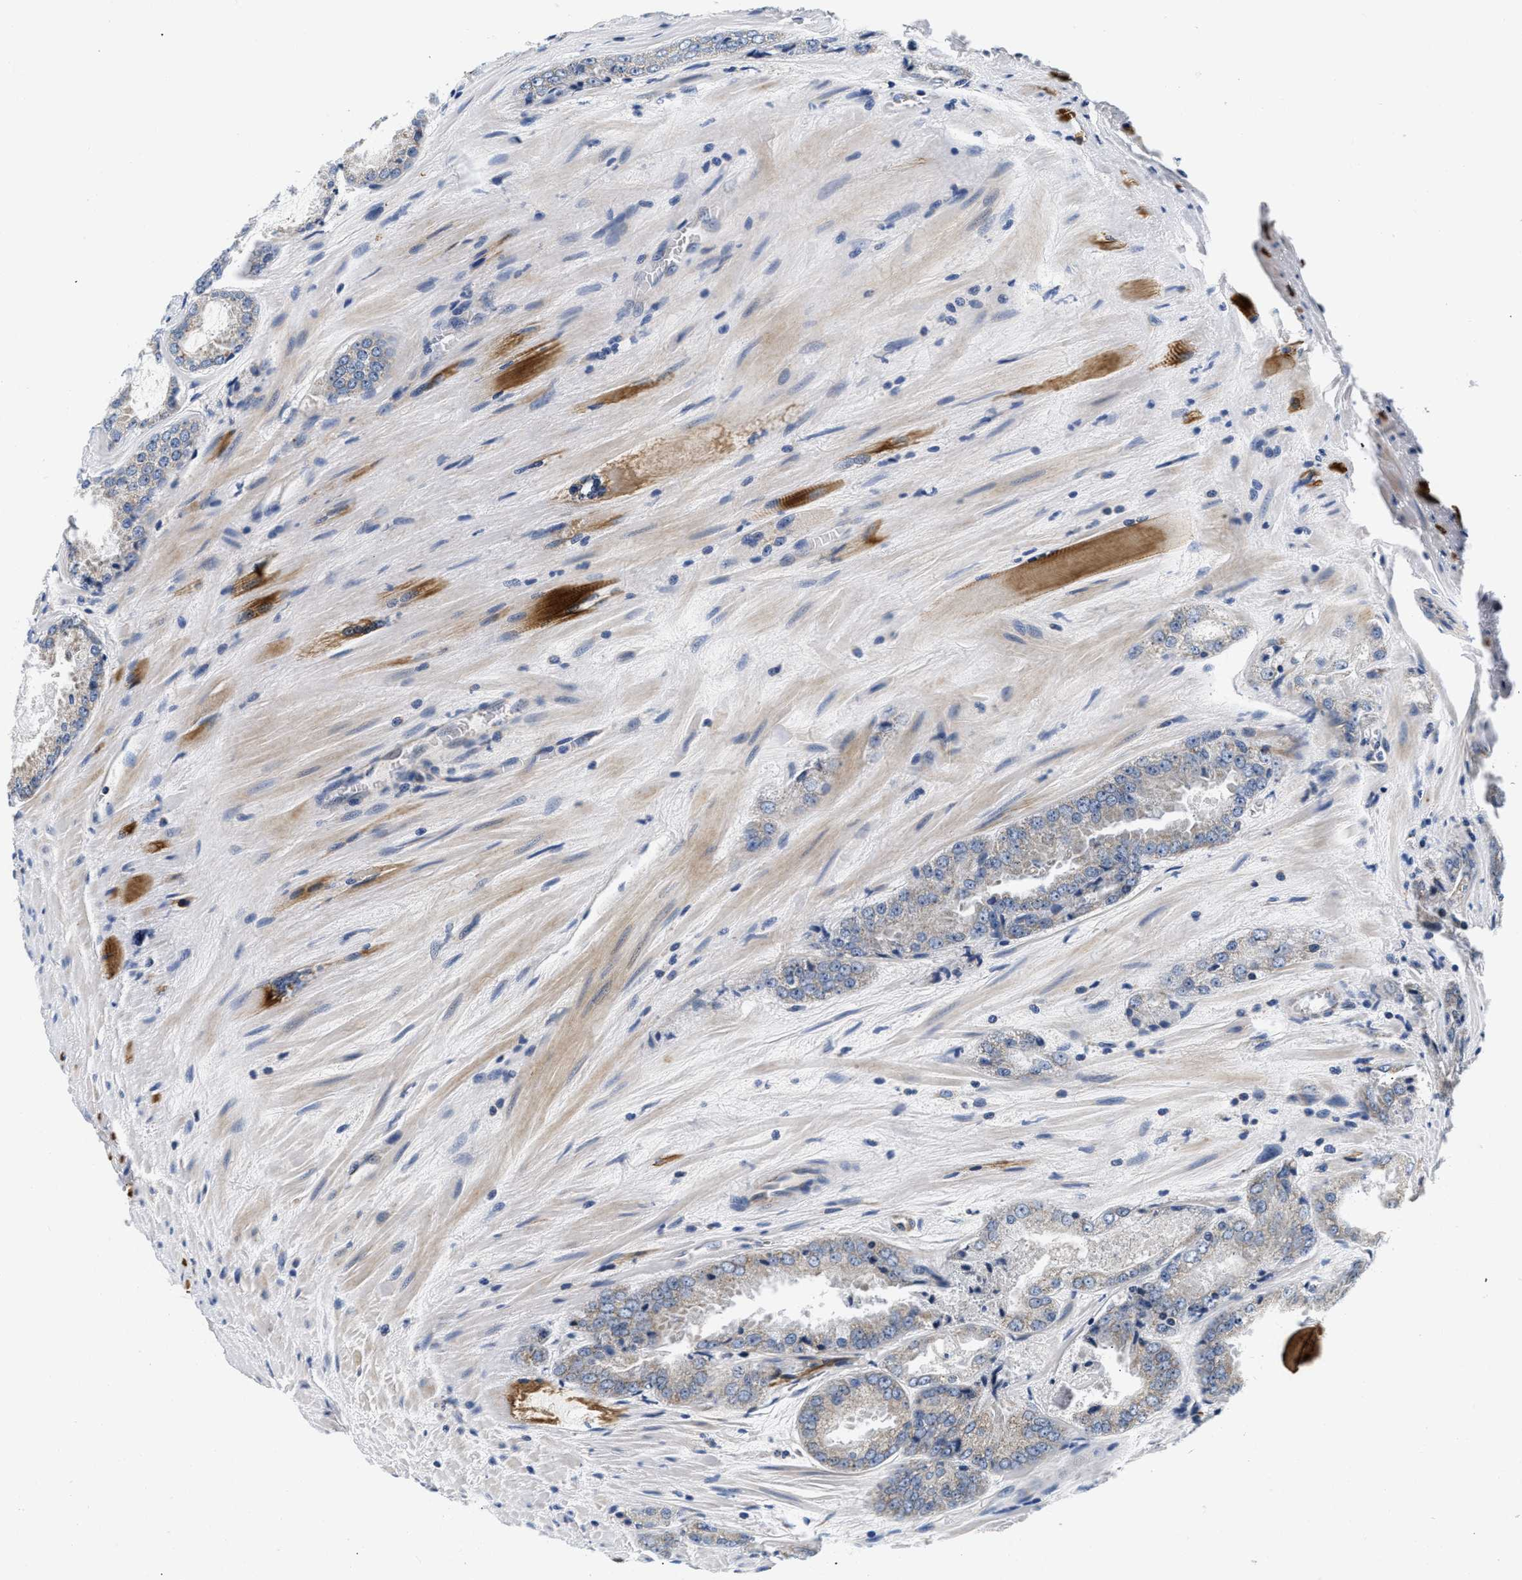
{"staining": {"intensity": "negative", "quantity": "none", "location": "none"}, "tissue": "prostate cancer", "cell_type": "Tumor cells", "image_type": "cancer", "snomed": [{"axis": "morphology", "description": "Adenocarcinoma, High grade"}, {"axis": "topography", "description": "Prostate"}], "caption": "Immunohistochemistry photomicrograph of neoplastic tissue: human prostate adenocarcinoma (high-grade) stained with DAB (3,3'-diaminobenzidine) demonstrates no significant protein staining in tumor cells.", "gene": "PDP1", "patient": {"sex": "male", "age": 65}}